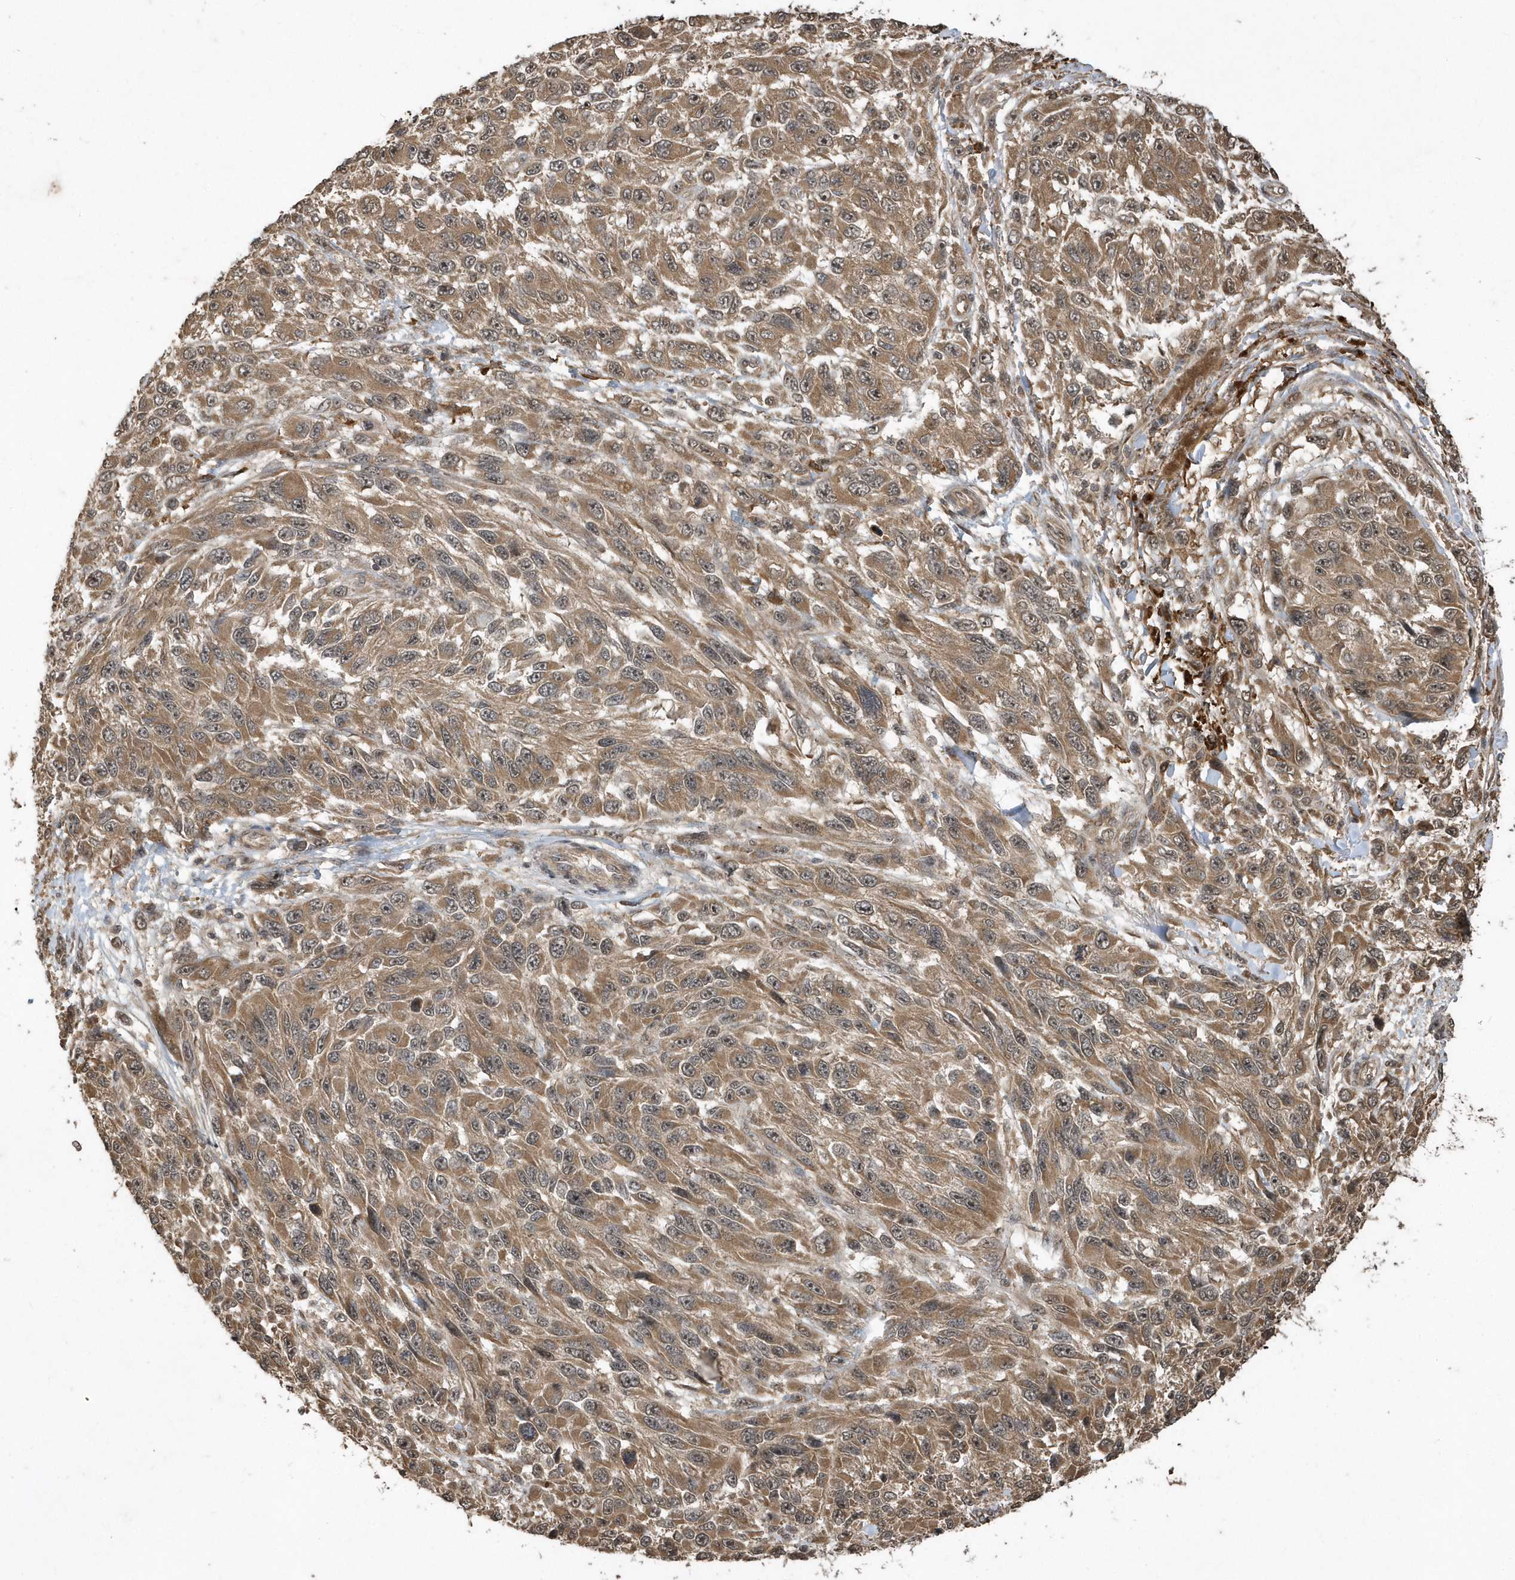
{"staining": {"intensity": "moderate", "quantity": ">75%", "location": "cytoplasmic/membranous"}, "tissue": "melanoma", "cell_type": "Tumor cells", "image_type": "cancer", "snomed": [{"axis": "morphology", "description": "Malignant melanoma, NOS"}, {"axis": "topography", "description": "Skin"}], "caption": "Melanoma was stained to show a protein in brown. There is medium levels of moderate cytoplasmic/membranous expression in approximately >75% of tumor cells. (IHC, brightfield microscopy, high magnification).", "gene": "WASHC5", "patient": {"sex": "female", "age": 96}}